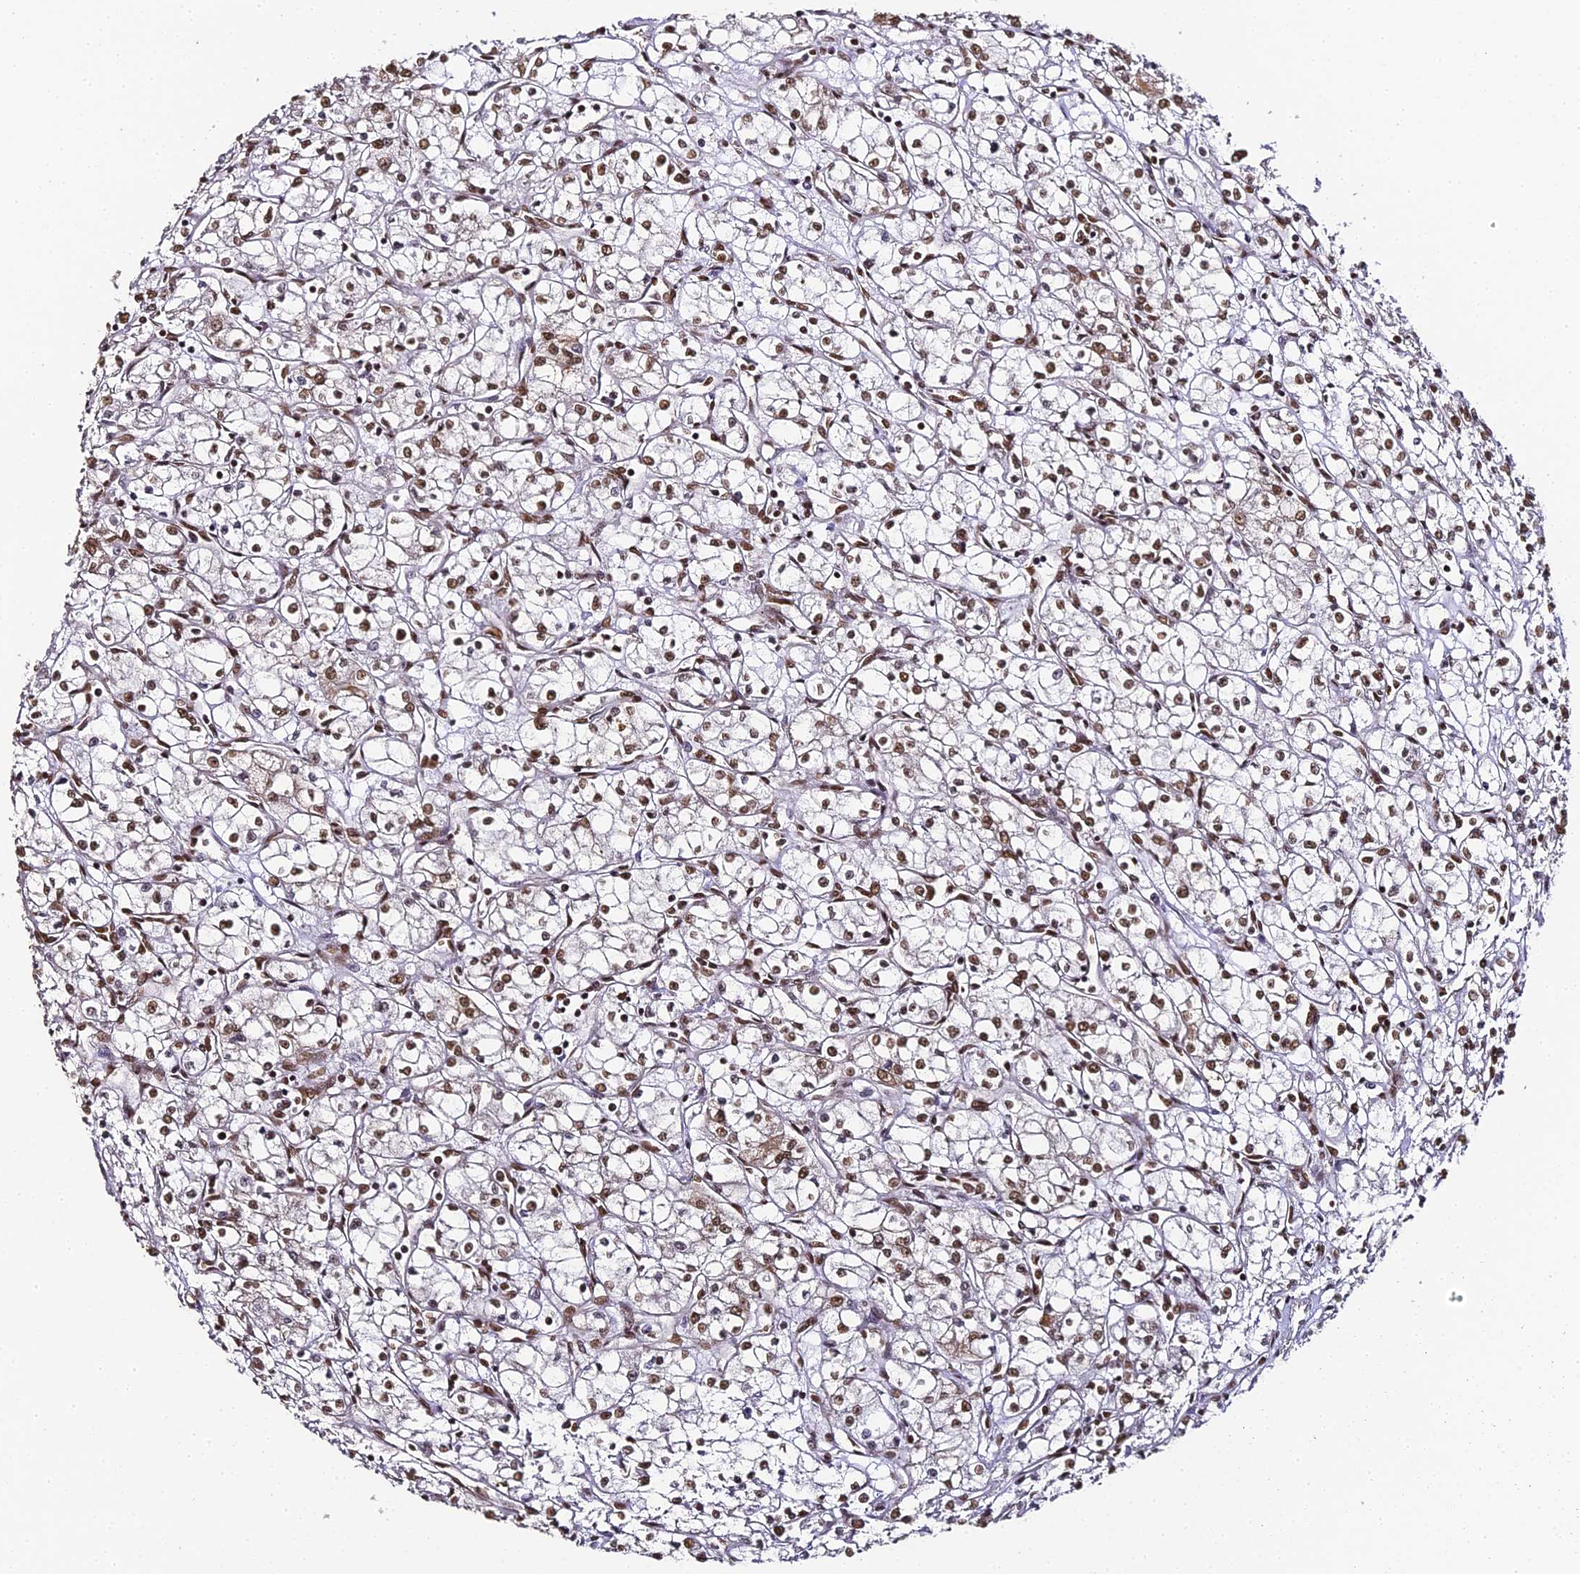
{"staining": {"intensity": "moderate", "quantity": ">75%", "location": "nuclear"}, "tissue": "renal cancer", "cell_type": "Tumor cells", "image_type": "cancer", "snomed": [{"axis": "morphology", "description": "Adenocarcinoma, NOS"}, {"axis": "topography", "description": "Kidney"}], "caption": "Brown immunohistochemical staining in human adenocarcinoma (renal) shows moderate nuclear expression in about >75% of tumor cells.", "gene": "HNRNPA1", "patient": {"sex": "male", "age": 59}}